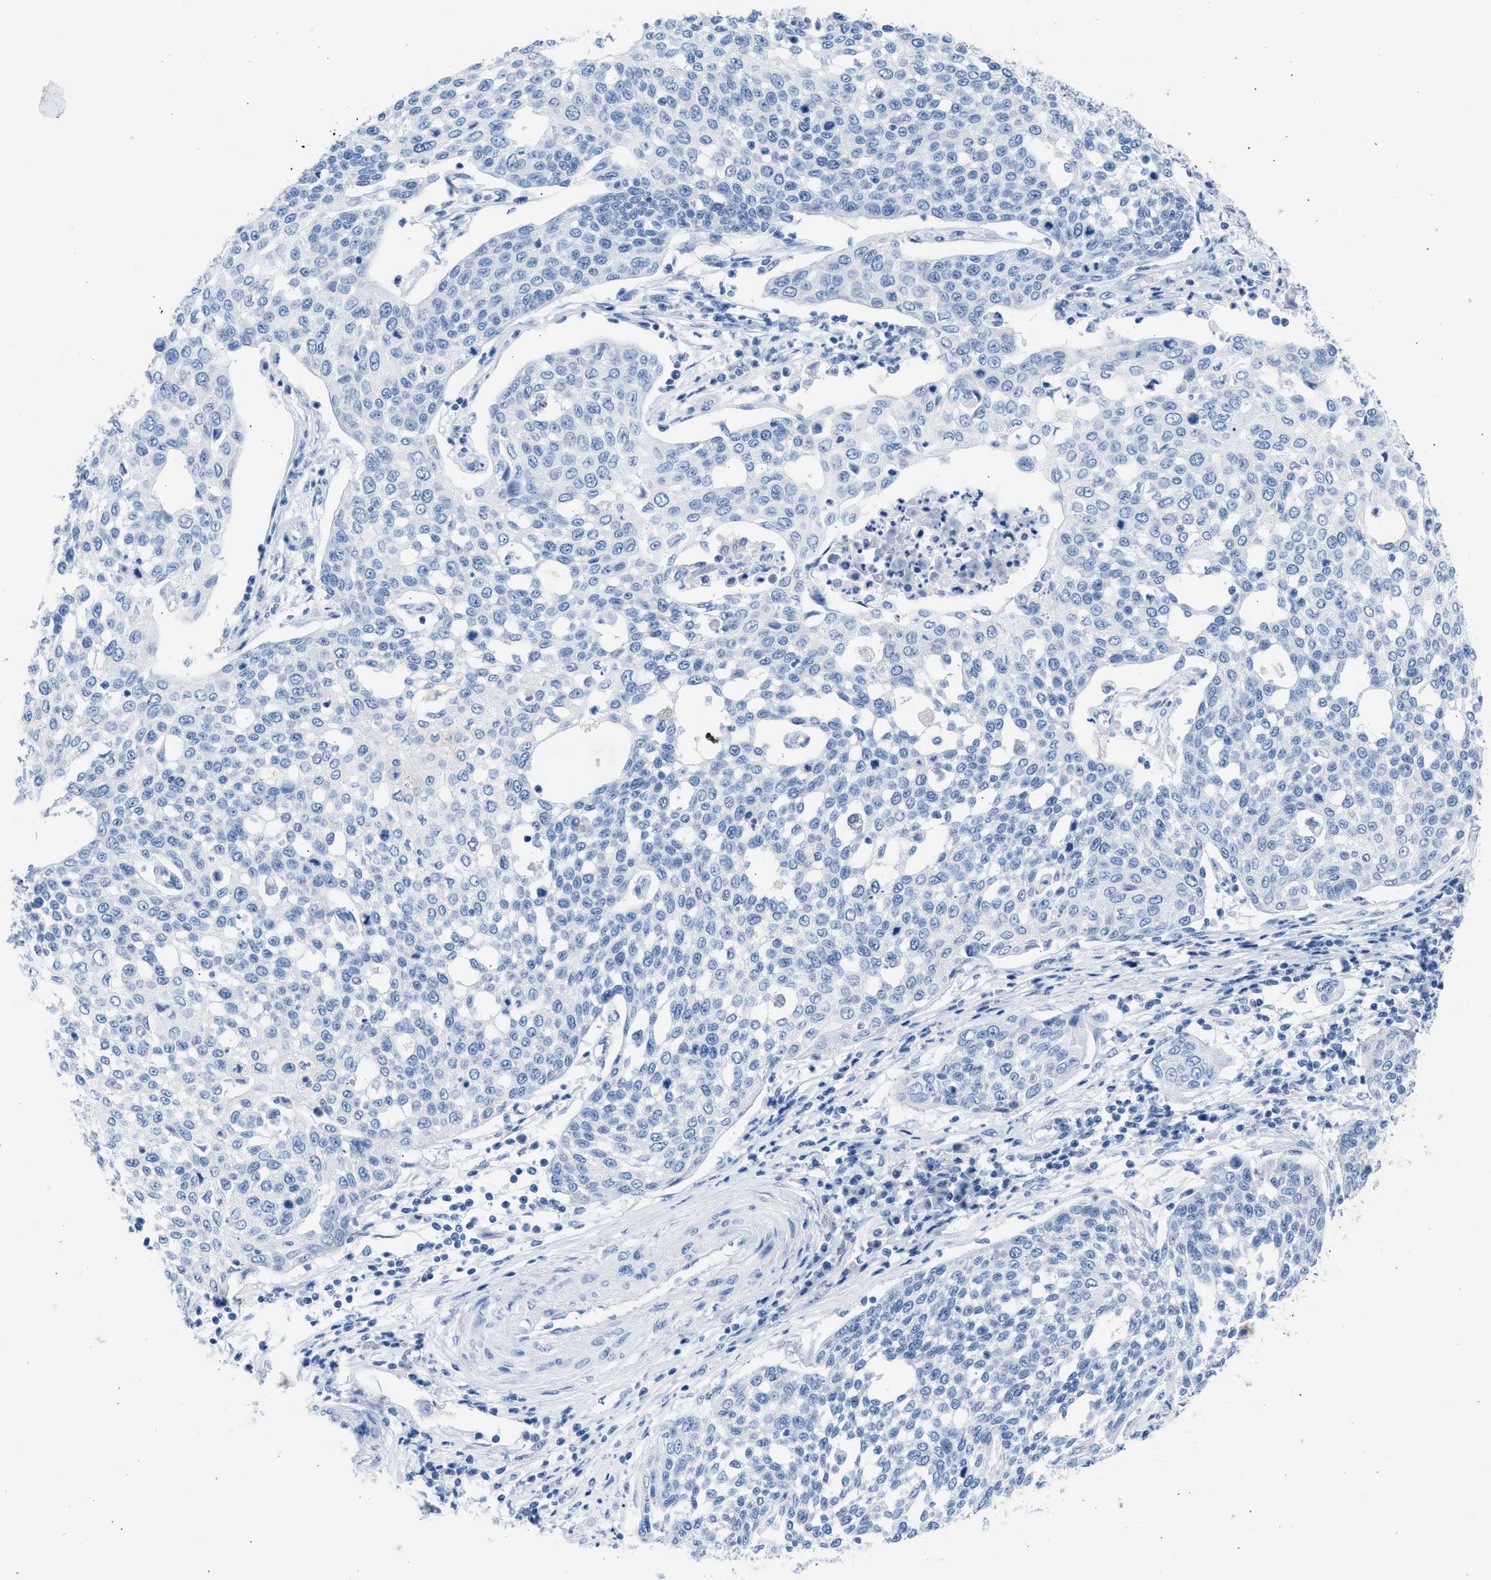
{"staining": {"intensity": "negative", "quantity": "none", "location": "none"}, "tissue": "cervical cancer", "cell_type": "Tumor cells", "image_type": "cancer", "snomed": [{"axis": "morphology", "description": "Squamous cell carcinoma, NOS"}, {"axis": "topography", "description": "Cervix"}], "caption": "Human cervical cancer stained for a protein using immunohistochemistry (IHC) demonstrates no staining in tumor cells.", "gene": "SPATA3", "patient": {"sex": "female", "age": 34}}